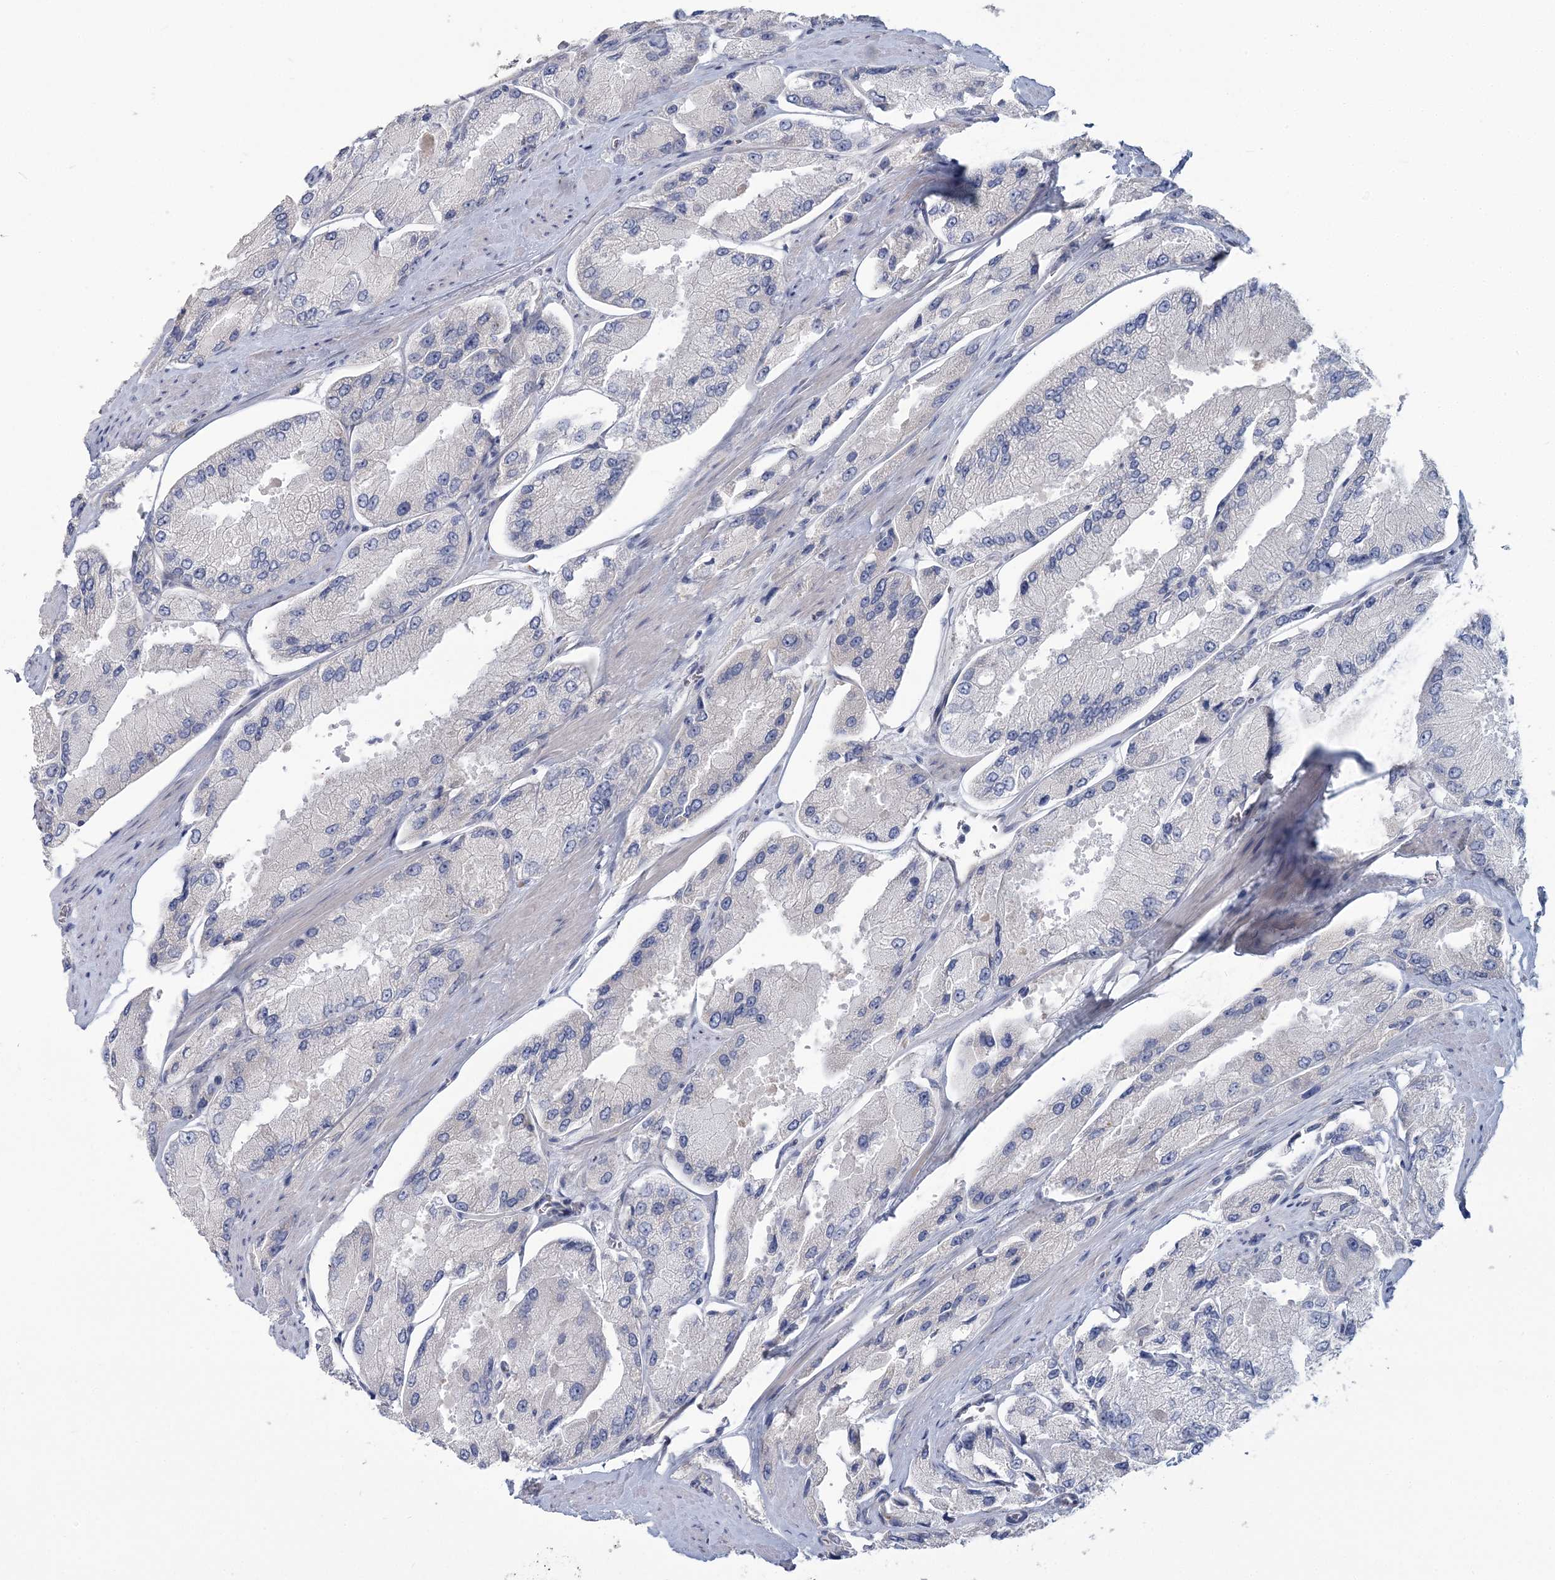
{"staining": {"intensity": "negative", "quantity": "none", "location": "none"}, "tissue": "prostate cancer", "cell_type": "Tumor cells", "image_type": "cancer", "snomed": [{"axis": "morphology", "description": "Adenocarcinoma, High grade"}, {"axis": "topography", "description": "Prostate"}], "caption": "The image reveals no staining of tumor cells in prostate cancer.", "gene": "CMBL", "patient": {"sex": "male", "age": 58}}